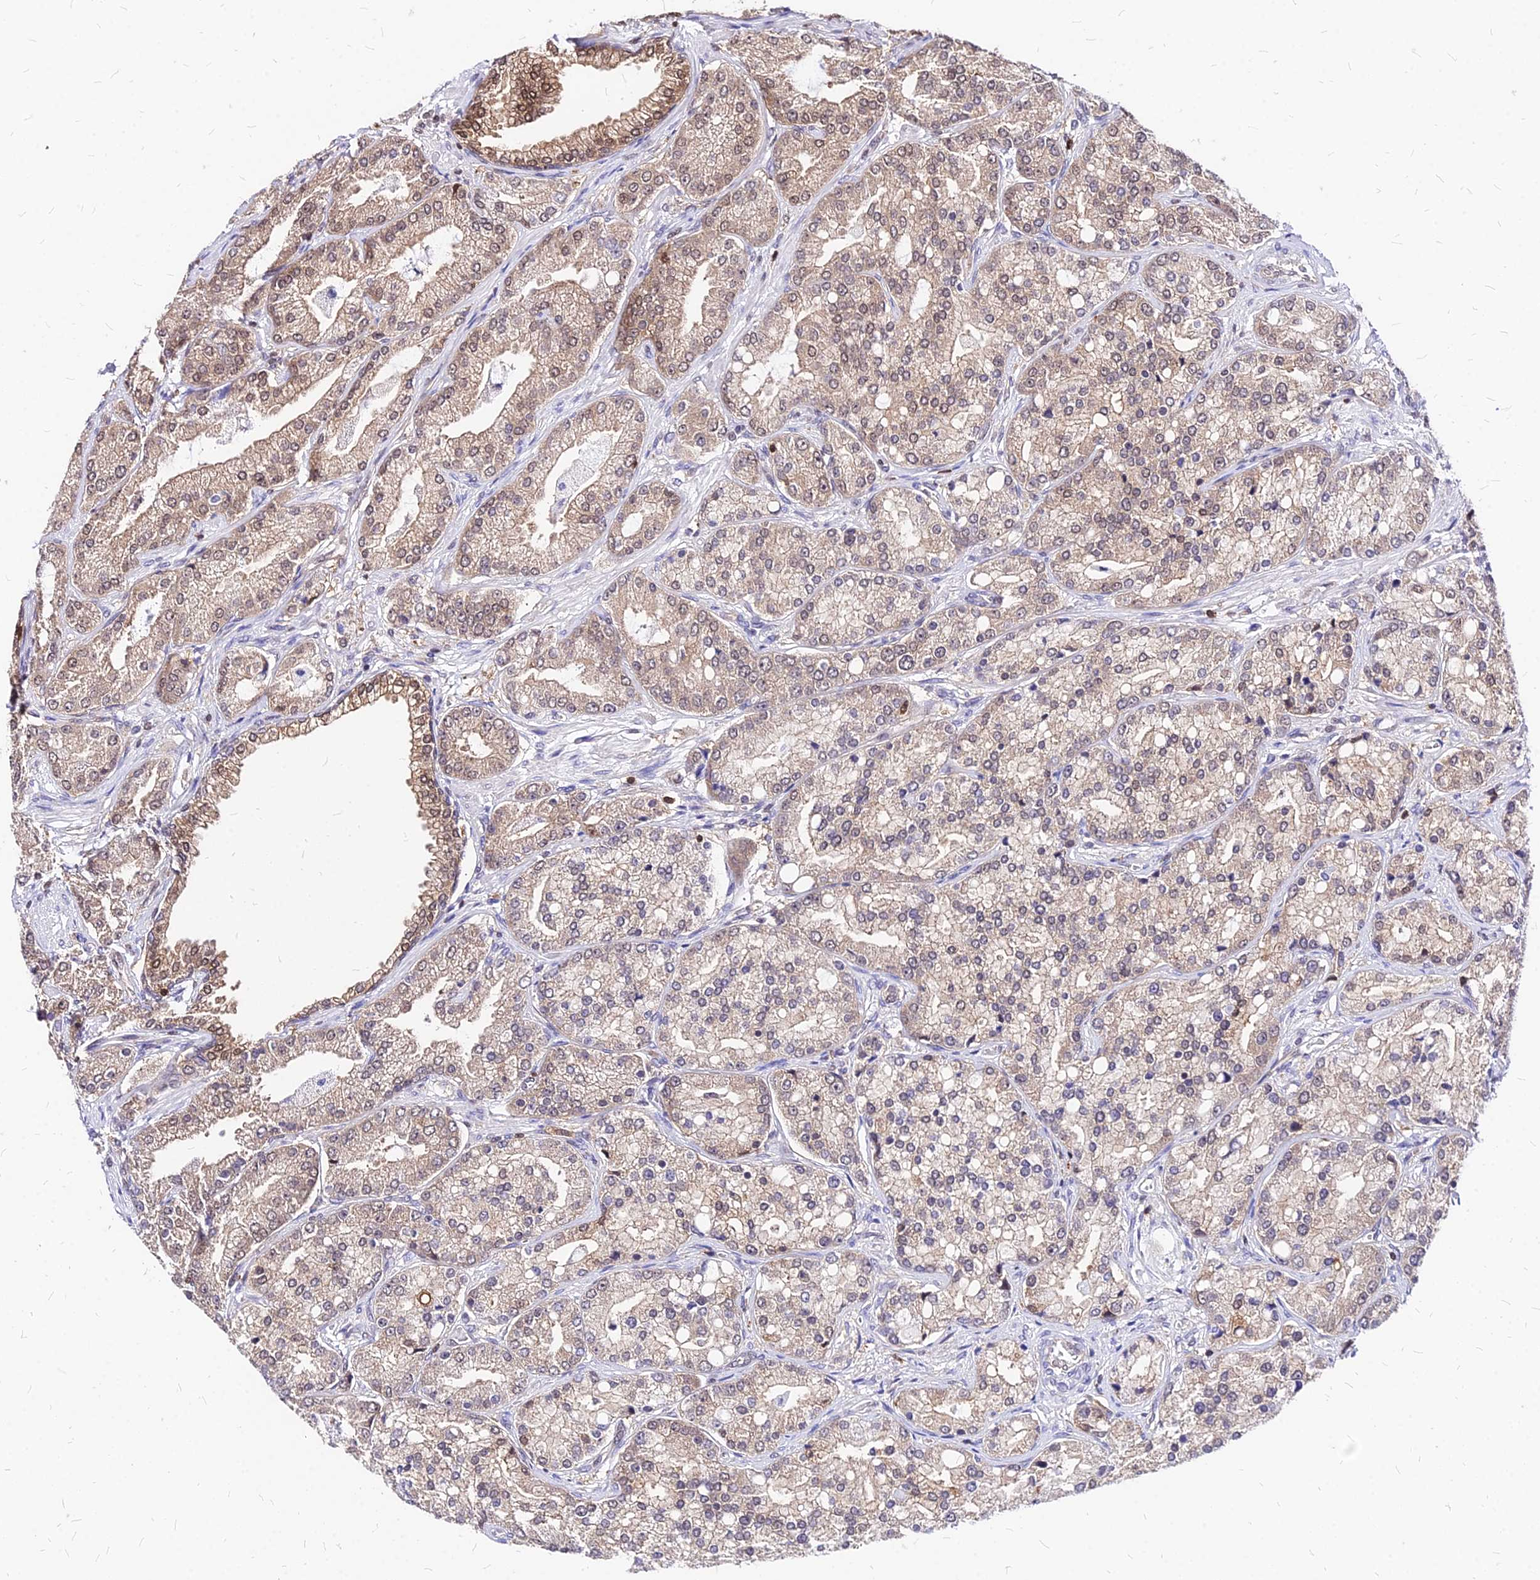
{"staining": {"intensity": "moderate", "quantity": "25%-75%", "location": "cytoplasmic/membranous,nuclear"}, "tissue": "prostate cancer", "cell_type": "Tumor cells", "image_type": "cancer", "snomed": [{"axis": "morphology", "description": "Adenocarcinoma, High grade"}, {"axis": "topography", "description": "Prostate"}], "caption": "Moderate cytoplasmic/membranous and nuclear protein staining is present in about 25%-75% of tumor cells in prostate adenocarcinoma (high-grade).", "gene": "PAXX", "patient": {"sex": "male", "age": 71}}